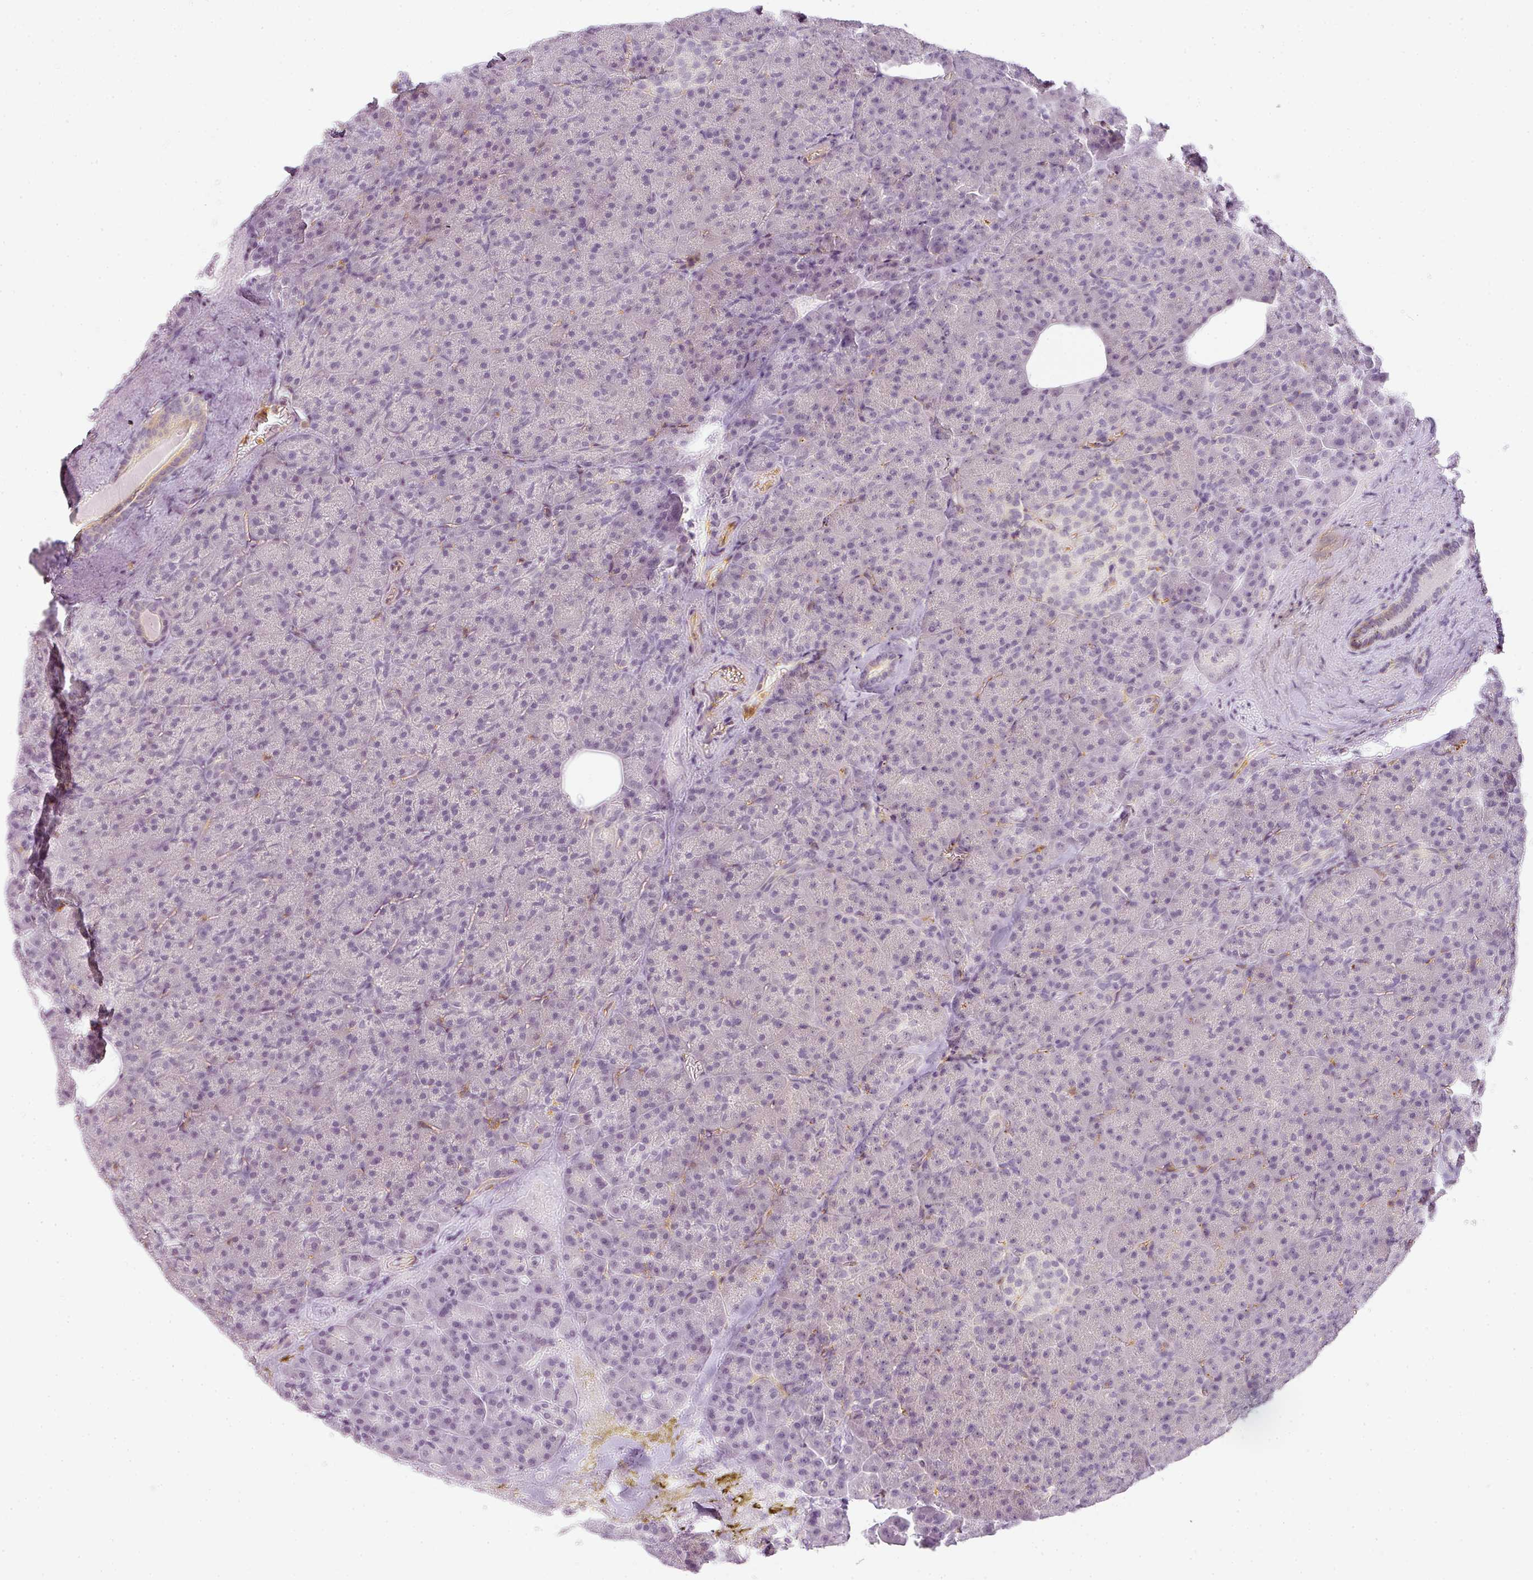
{"staining": {"intensity": "negative", "quantity": "none", "location": "none"}, "tissue": "pancreas", "cell_type": "Exocrine glandular cells", "image_type": "normal", "snomed": [{"axis": "morphology", "description": "Normal tissue, NOS"}, {"axis": "topography", "description": "Pancreas"}], "caption": "A histopathology image of human pancreas is negative for staining in exocrine glandular cells. The staining was performed using DAB to visualize the protein expression in brown, while the nuclei were stained in blue with hematoxylin (Magnification: 20x).", "gene": "TMEM42", "patient": {"sex": "female", "age": 74}}